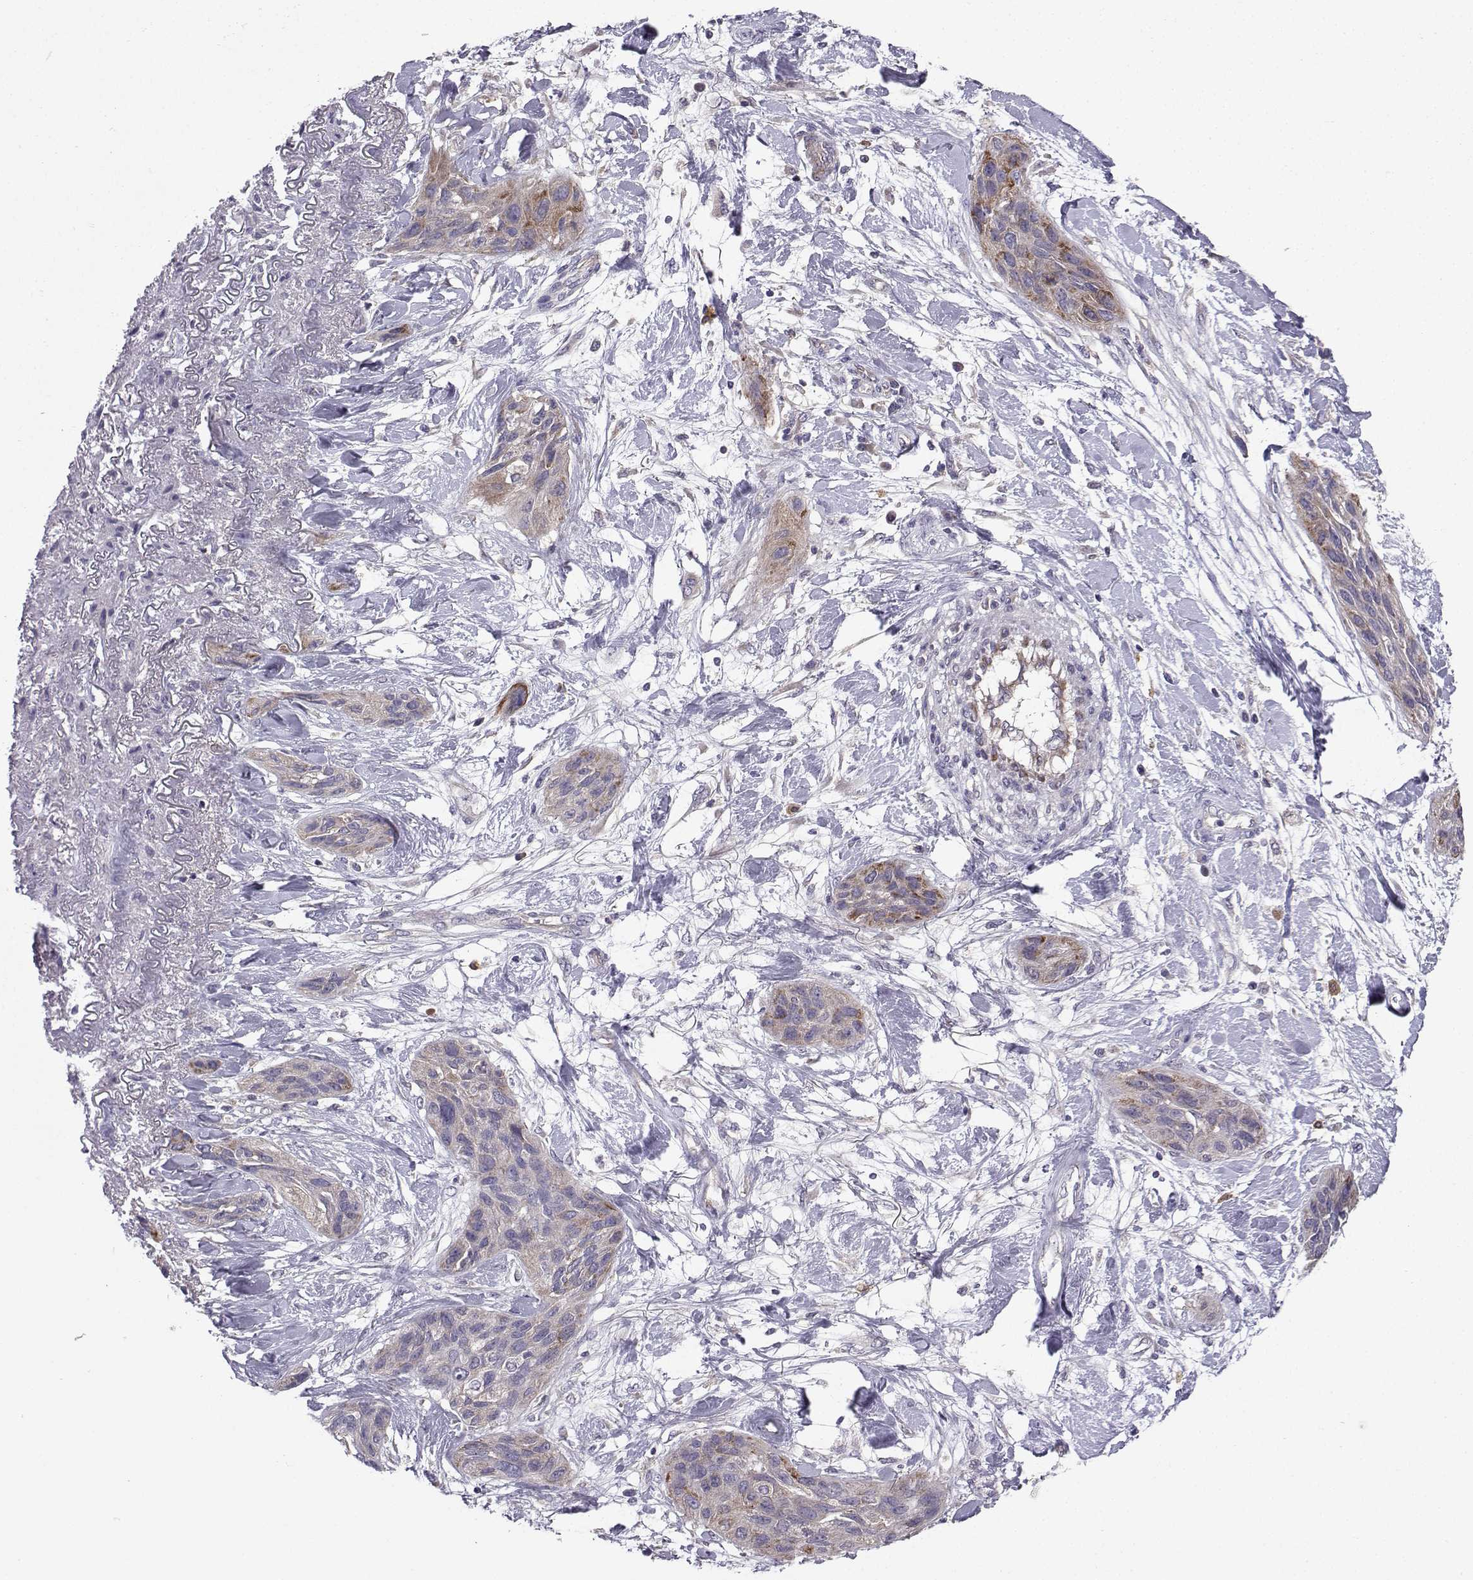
{"staining": {"intensity": "moderate", "quantity": "<25%", "location": "cytoplasmic/membranous"}, "tissue": "lung cancer", "cell_type": "Tumor cells", "image_type": "cancer", "snomed": [{"axis": "morphology", "description": "Squamous cell carcinoma, NOS"}, {"axis": "topography", "description": "Lung"}], "caption": "A low amount of moderate cytoplasmic/membranous positivity is identified in approximately <25% of tumor cells in squamous cell carcinoma (lung) tissue.", "gene": "STXBP5", "patient": {"sex": "female", "age": 70}}